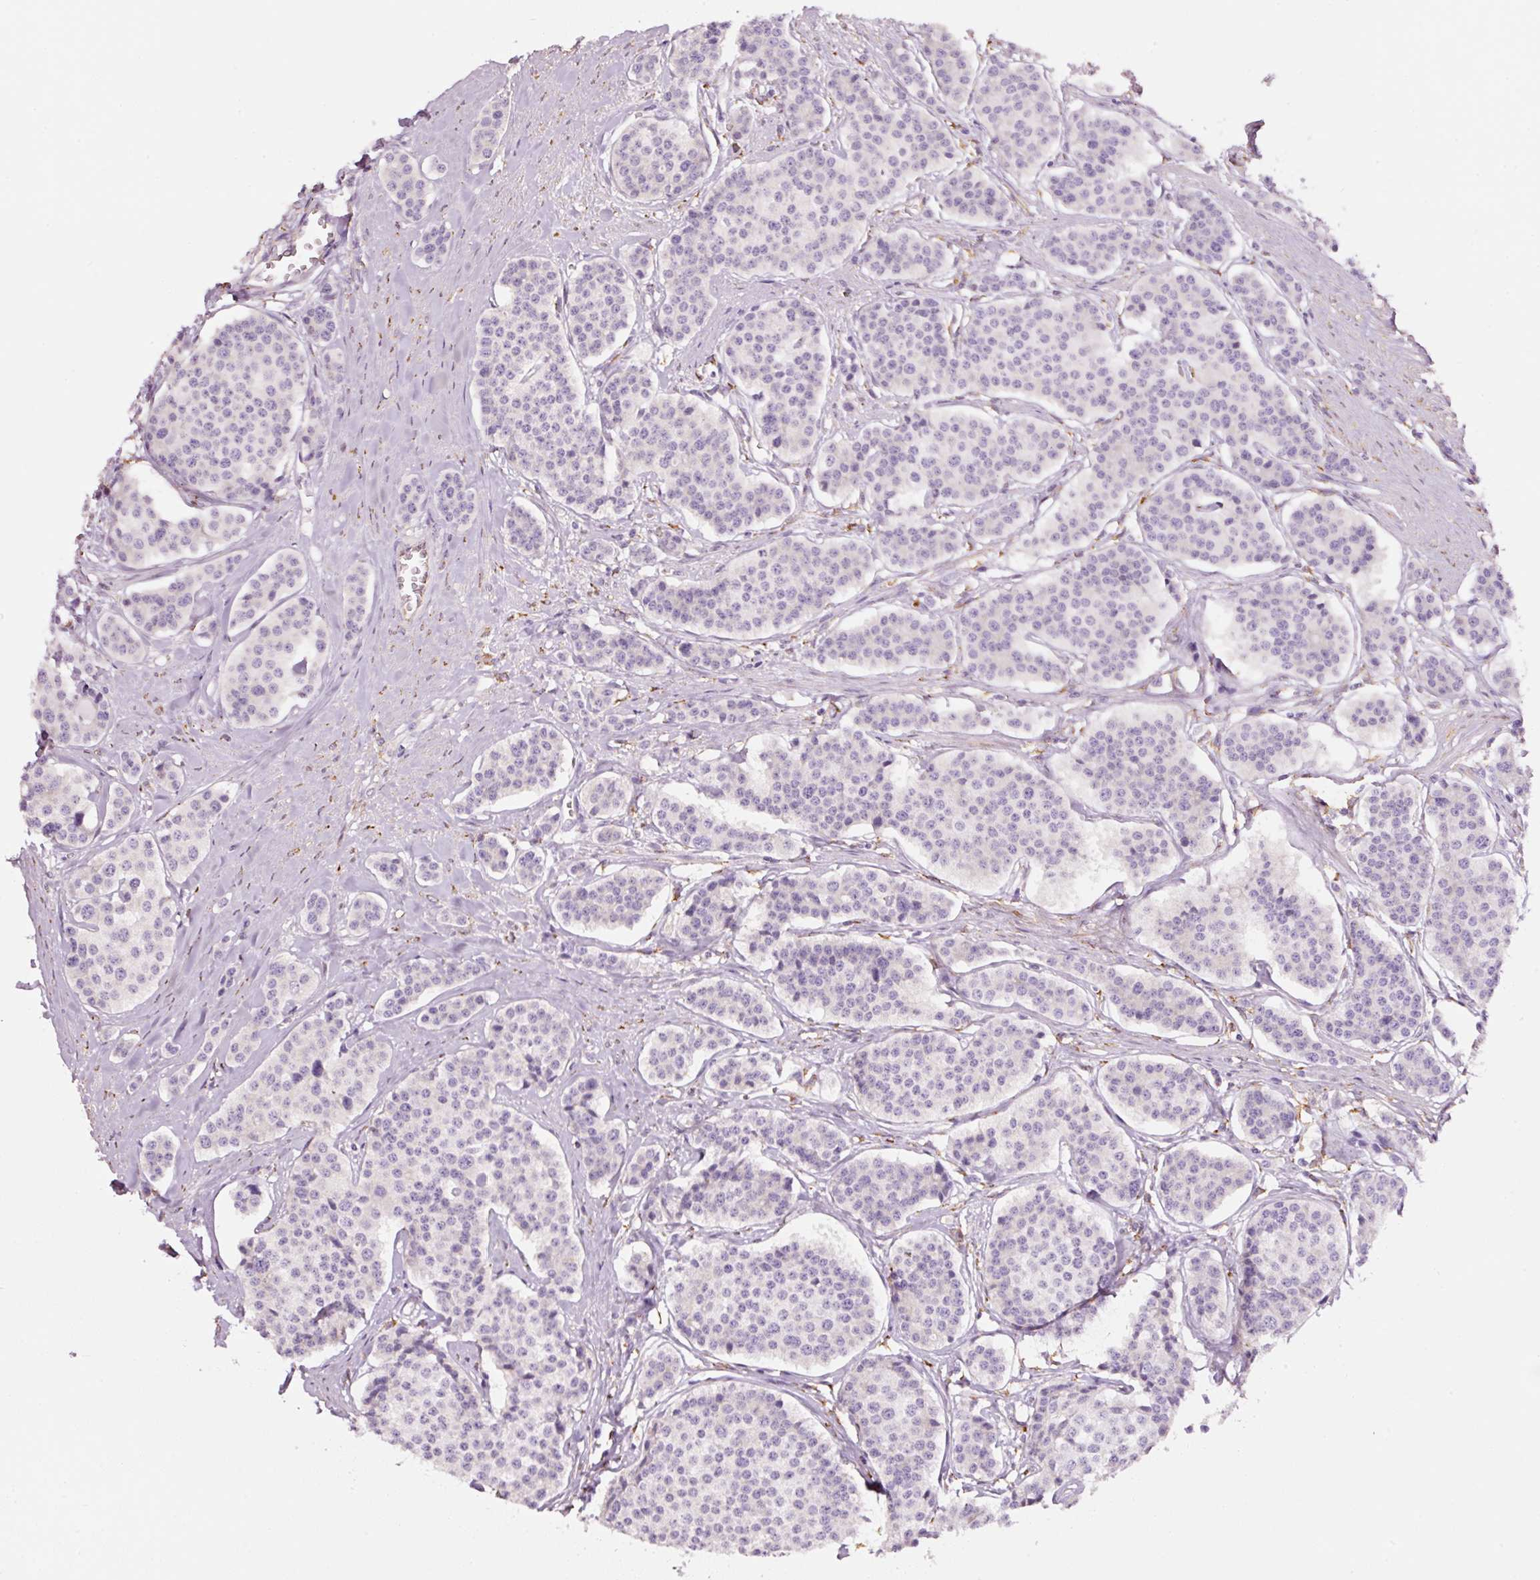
{"staining": {"intensity": "negative", "quantity": "none", "location": "none"}, "tissue": "carcinoid", "cell_type": "Tumor cells", "image_type": "cancer", "snomed": [{"axis": "morphology", "description": "Carcinoid, malignant, NOS"}, {"axis": "topography", "description": "Small intestine"}], "caption": "Human carcinoid stained for a protein using IHC shows no positivity in tumor cells.", "gene": "GCG", "patient": {"sex": "male", "age": 60}}